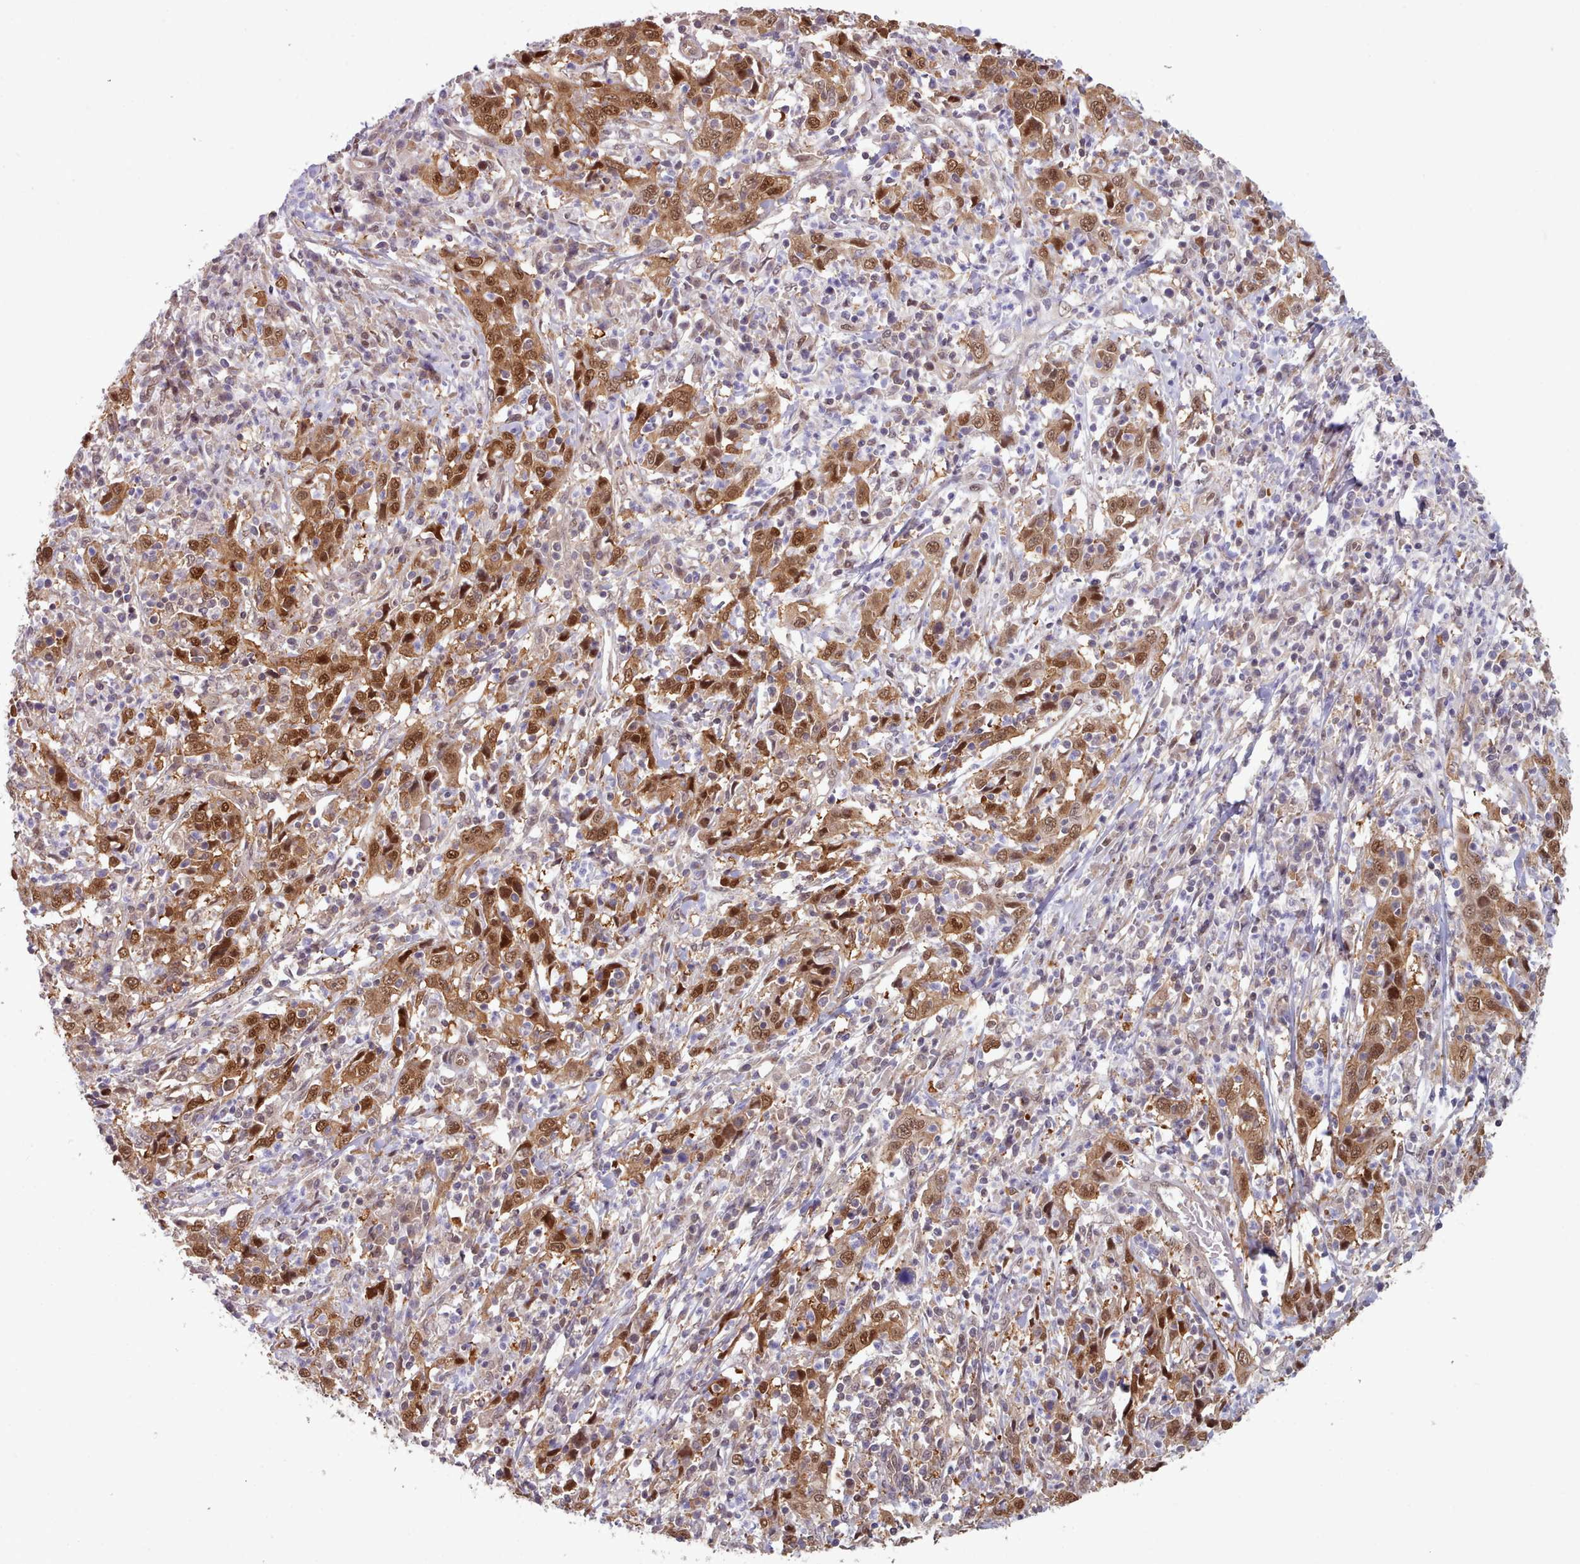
{"staining": {"intensity": "strong", "quantity": ">75%", "location": "cytoplasmic/membranous,nuclear"}, "tissue": "cervical cancer", "cell_type": "Tumor cells", "image_type": "cancer", "snomed": [{"axis": "morphology", "description": "Squamous cell carcinoma, NOS"}, {"axis": "topography", "description": "Cervix"}], "caption": "Strong cytoplasmic/membranous and nuclear positivity for a protein is present in approximately >75% of tumor cells of cervical squamous cell carcinoma using IHC.", "gene": "CES3", "patient": {"sex": "female", "age": 46}}